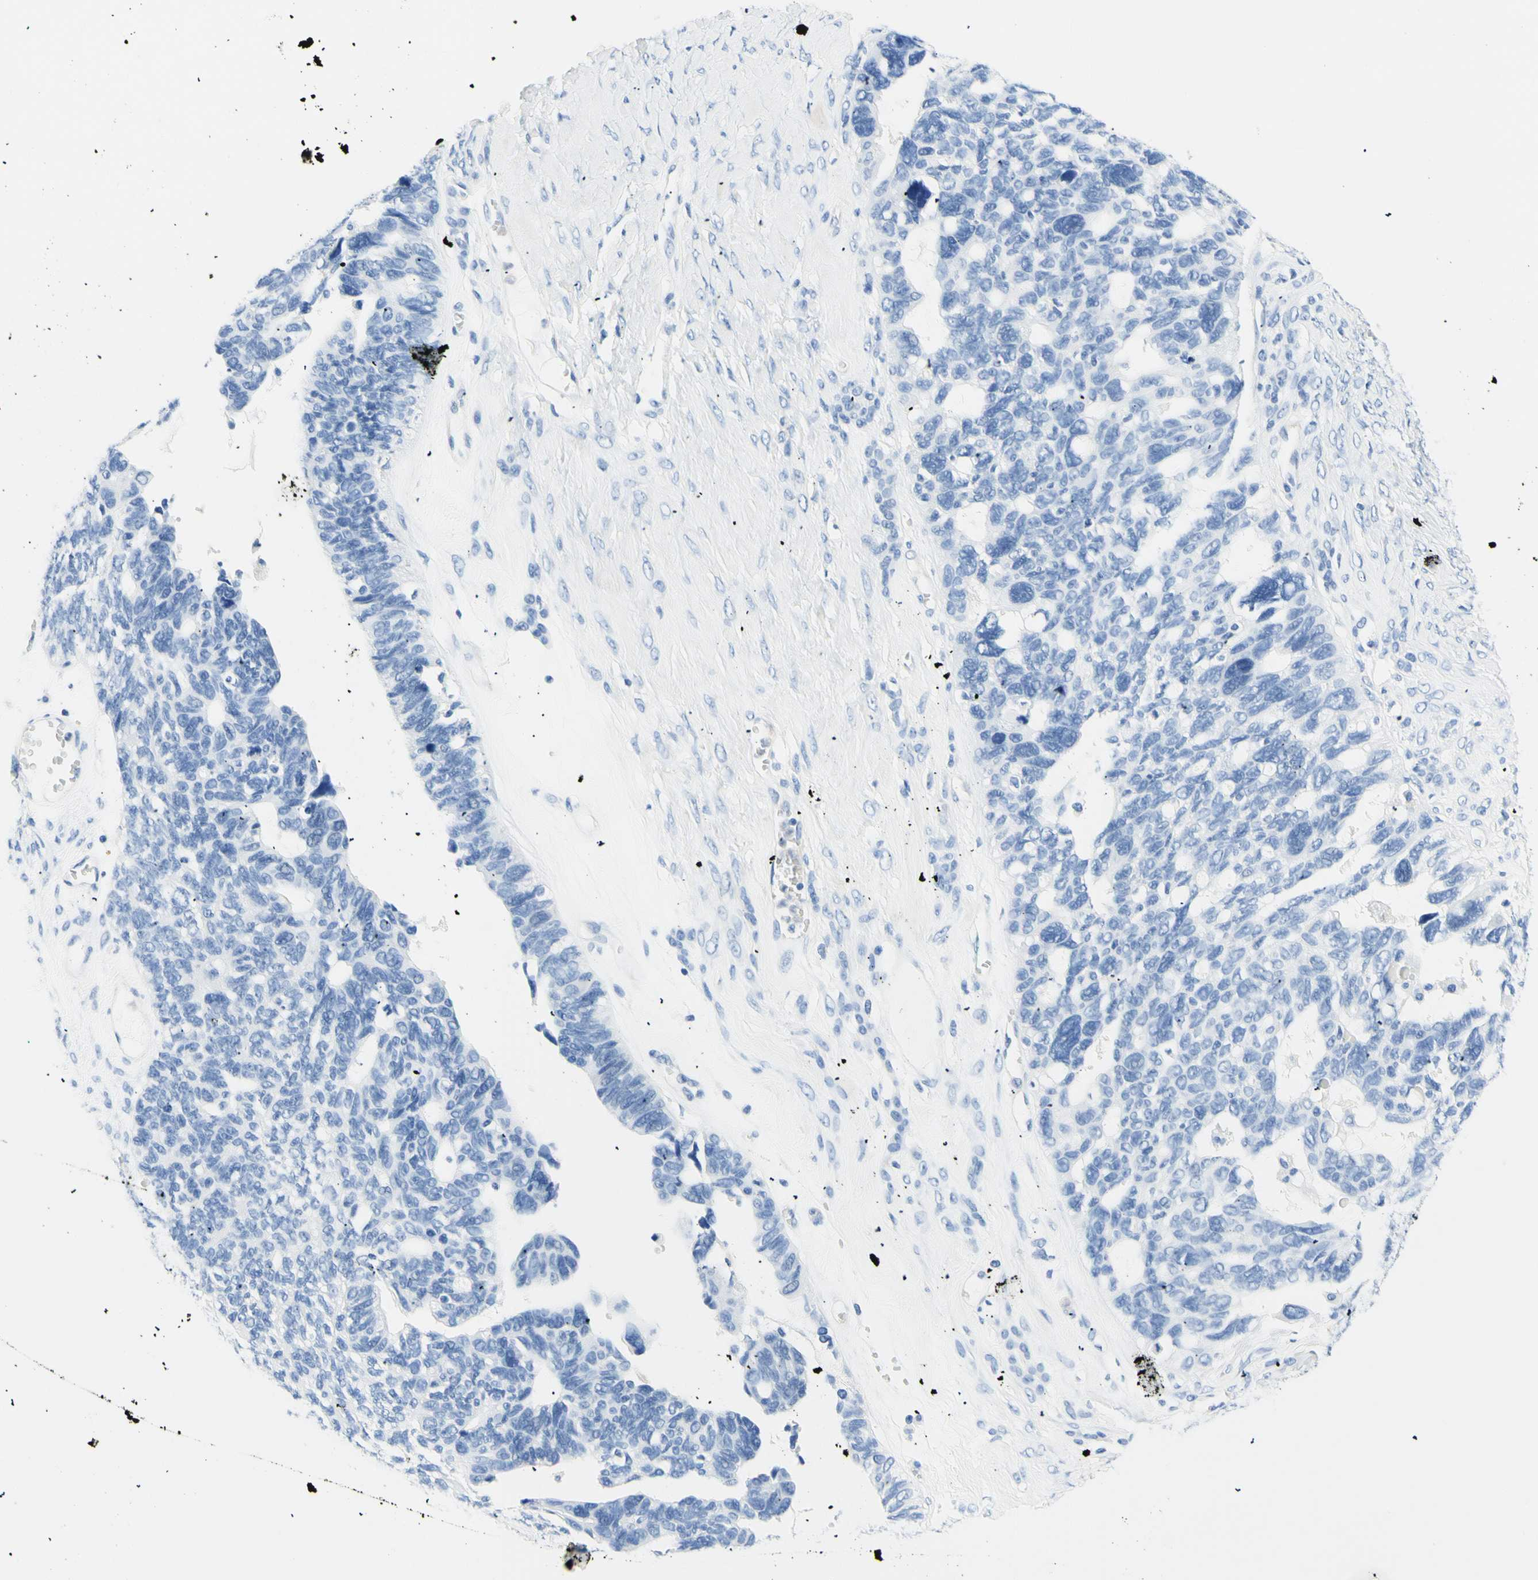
{"staining": {"intensity": "negative", "quantity": "none", "location": "none"}, "tissue": "ovarian cancer", "cell_type": "Tumor cells", "image_type": "cancer", "snomed": [{"axis": "morphology", "description": "Cystadenocarcinoma, serous, NOS"}, {"axis": "topography", "description": "Ovary"}], "caption": "Serous cystadenocarcinoma (ovarian) was stained to show a protein in brown. There is no significant staining in tumor cells.", "gene": "HPCA", "patient": {"sex": "female", "age": 79}}